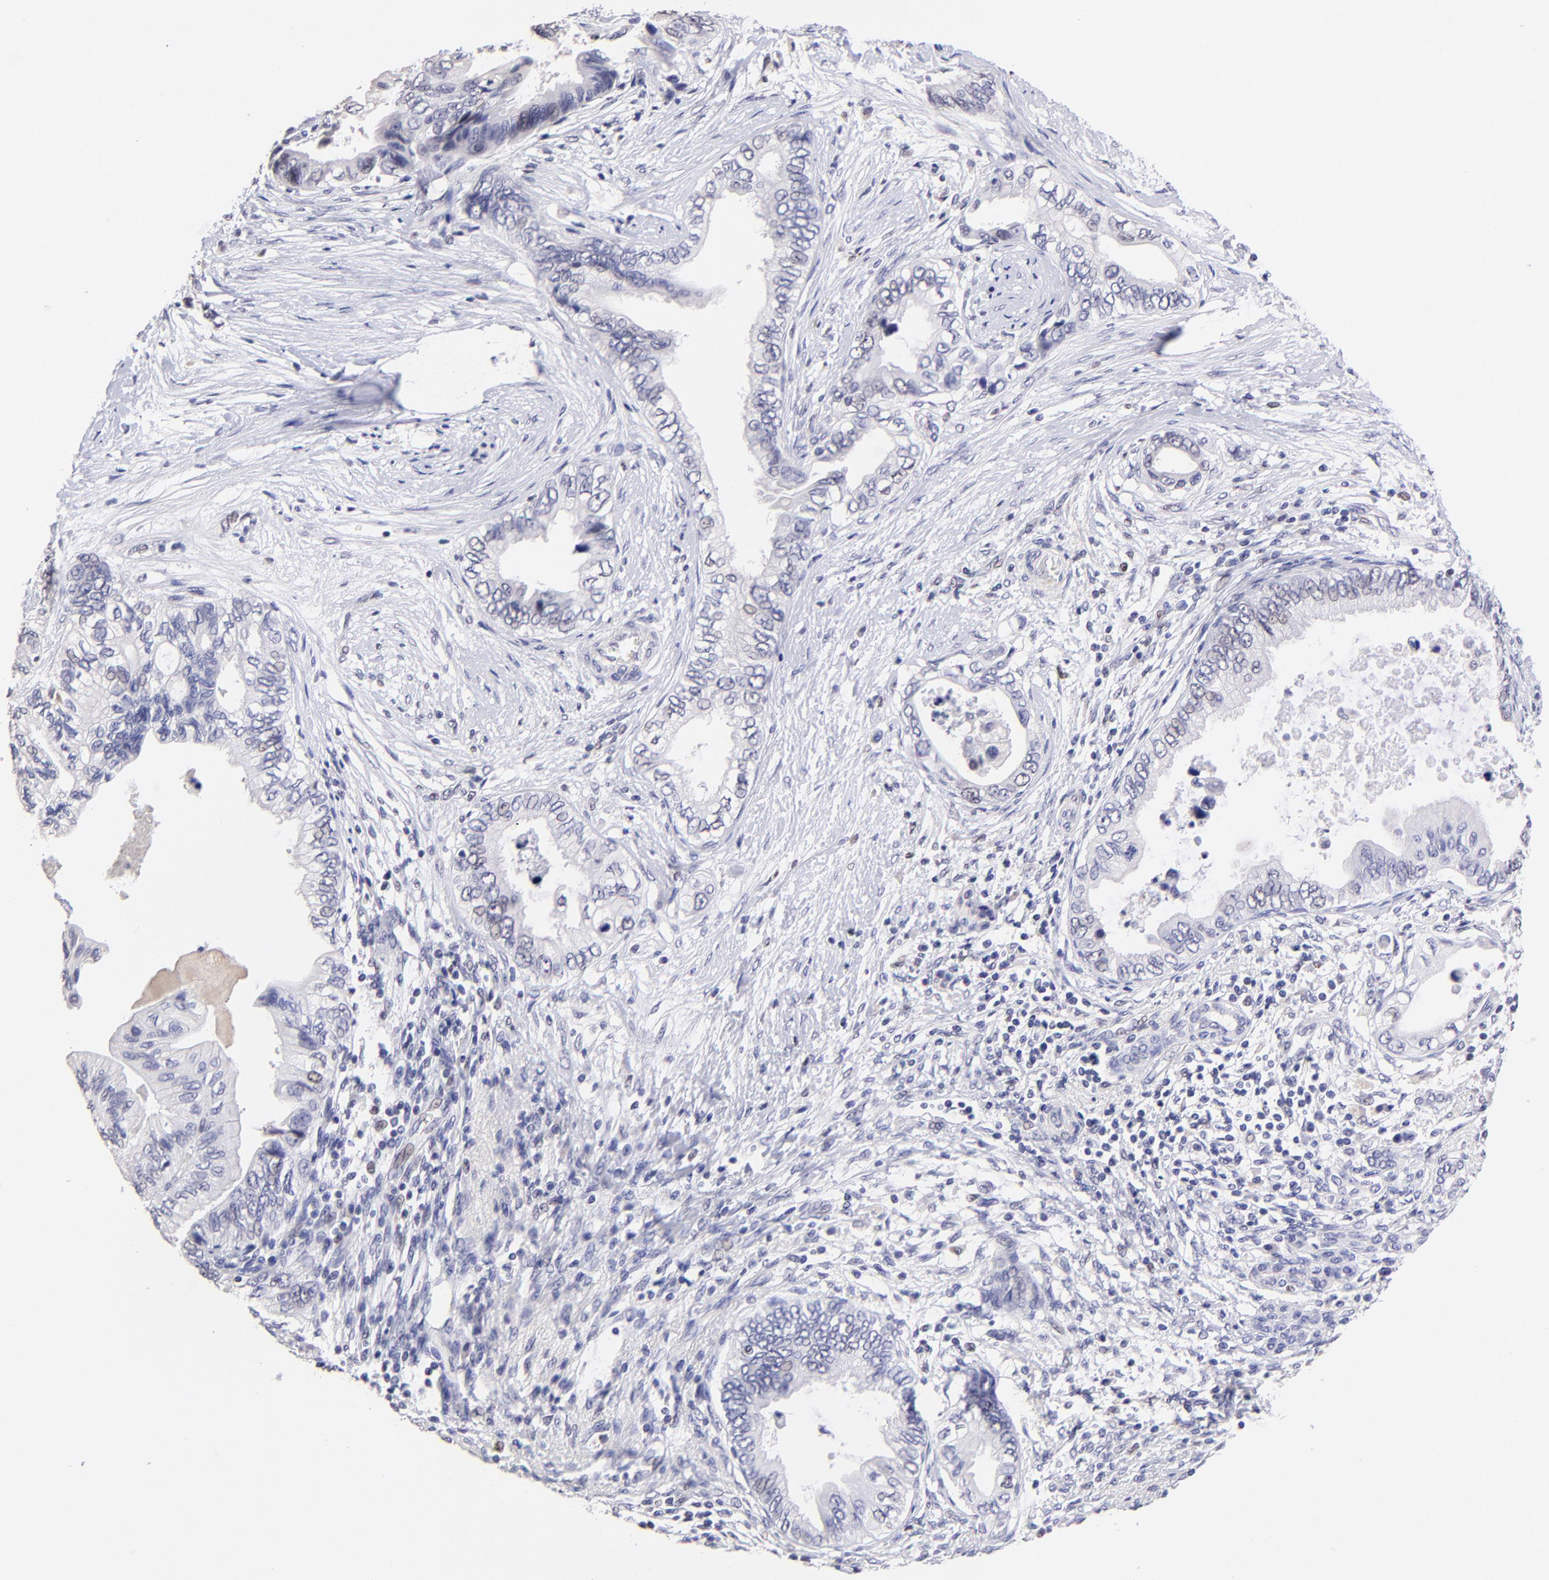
{"staining": {"intensity": "weak", "quantity": "<25%", "location": "nuclear"}, "tissue": "pancreatic cancer", "cell_type": "Tumor cells", "image_type": "cancer", "snomed": [{"axis": "morphology", "description": "Adenocarcinoma, NOS"}, {"axis": "topography", "description": "Pancreas"}], "caption": "The micrograph displays no staining of tumor cells in pancreatic adenocarcinoma. The staining is performed using DAB brown chromogen with nuclei counter-stained in using hematoxylin.", "gene": "DNMT1", "patient": {"sex": "female", "age": 66}}